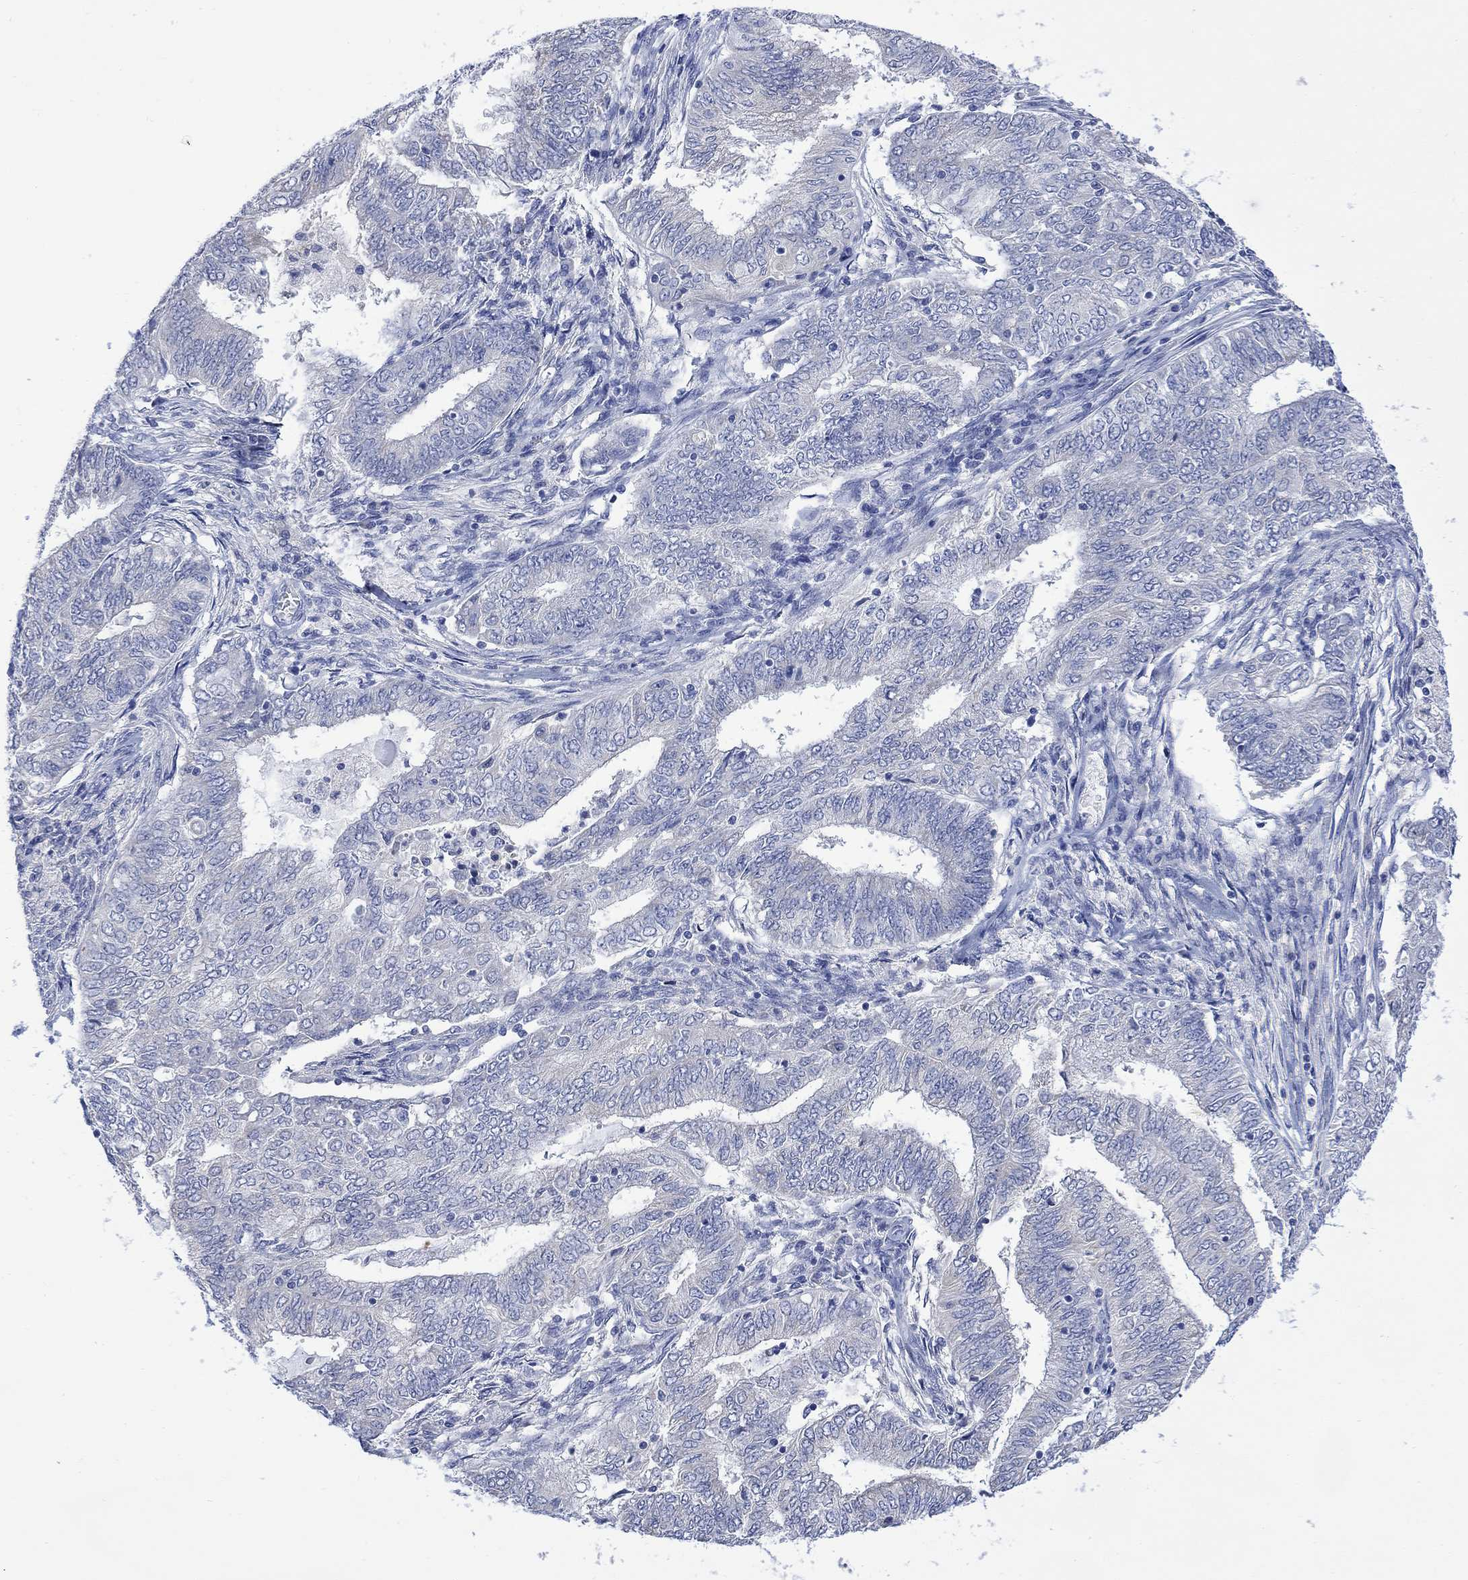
{"staining": {"intensity": "negative", "quantity": "none", "location": "none"}, "tissue": "endometrial cancer", "cell_type": "Tumor cells", "image_type": "cancer", "snomed": [{"axis": "morphology", "description": "Adenocarcinoma, NOS"}, {"axis": "topography", "description": "Endometrium"}], "caption": "Protein analysis of endometrial adenocarcinoma demonstrates no significant positivity in tumor cells.", "gene": "FBP2", "patient": {"sex": "female", "age": 62}}